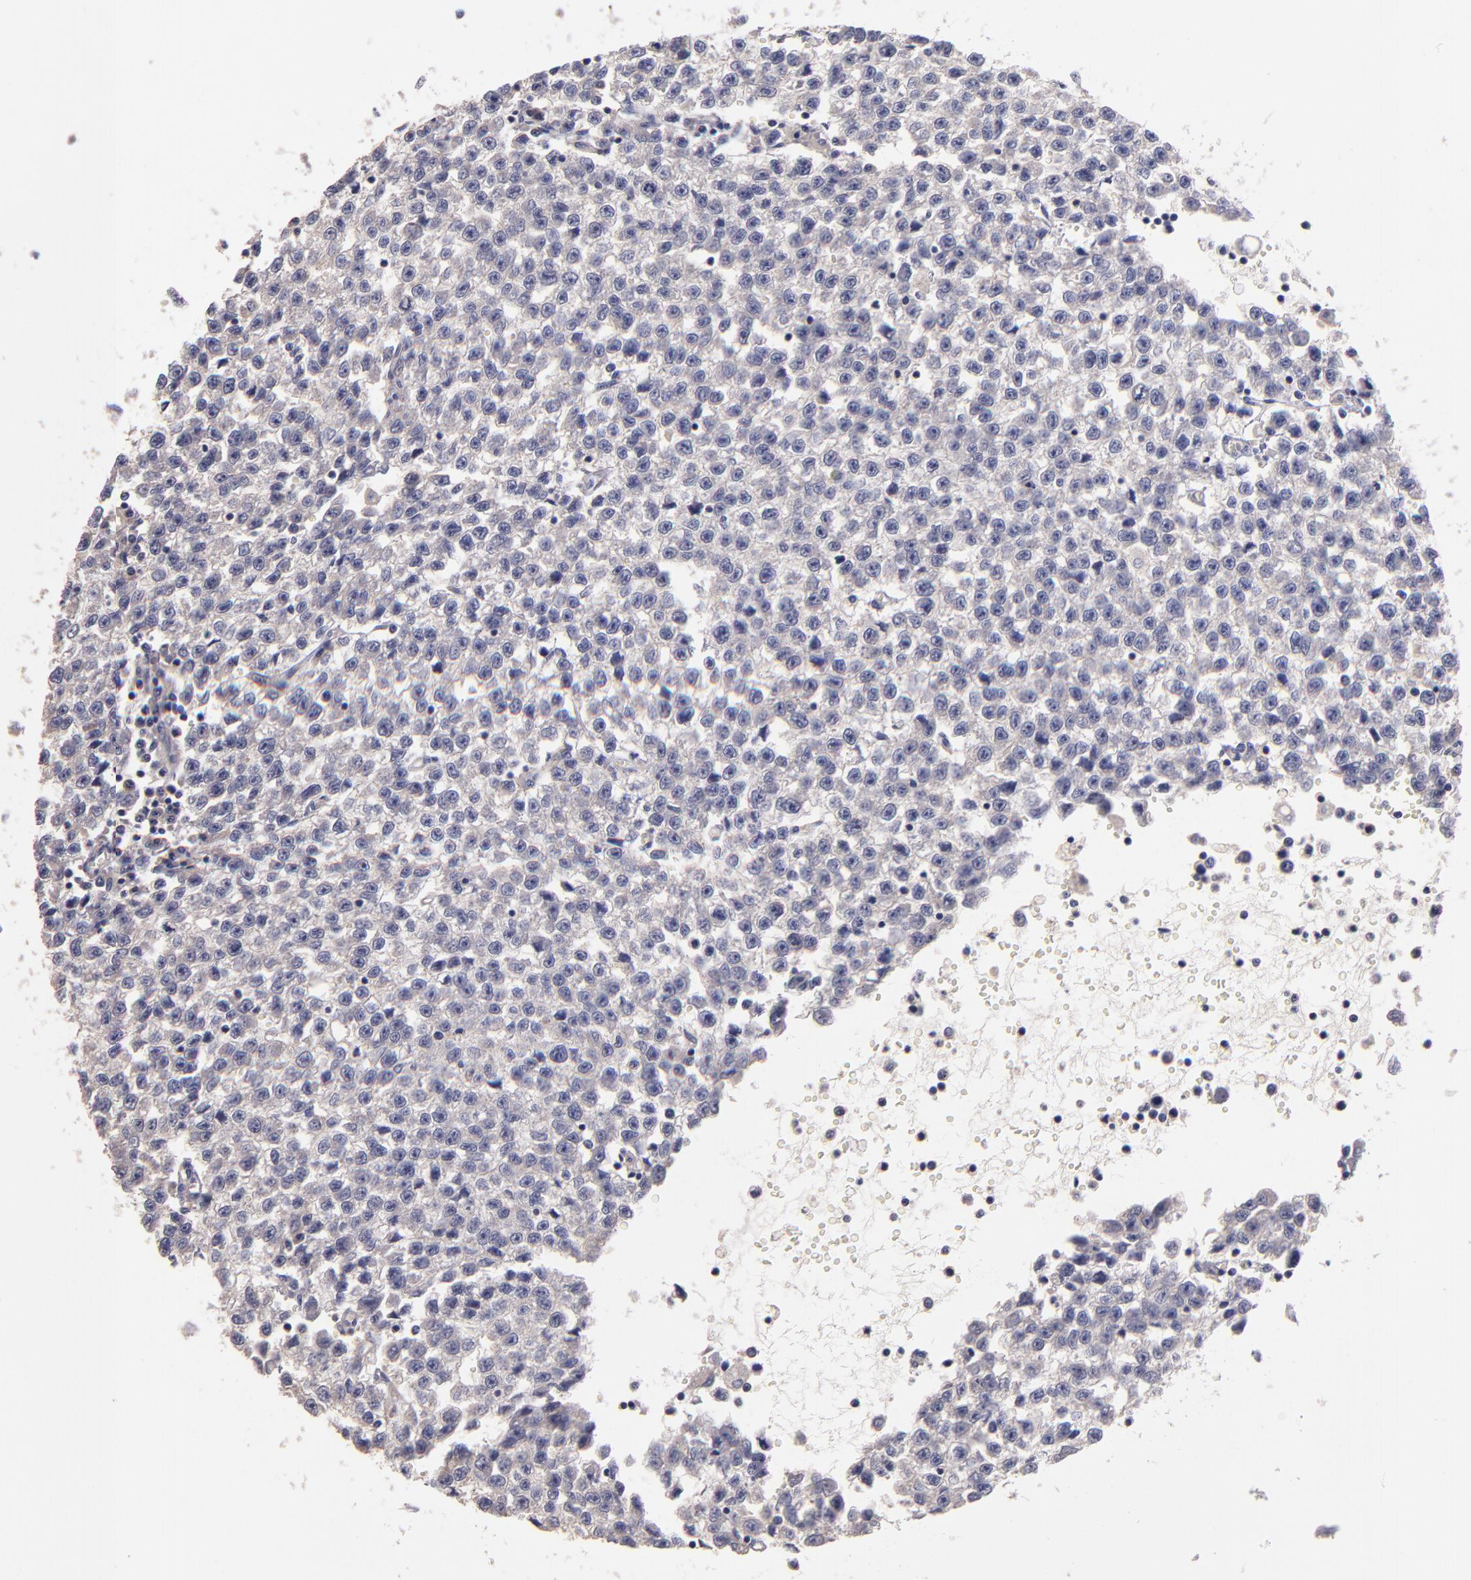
{"staining": {"intensity": "negative", "quantity": "none", "location": "none"}, "tissue": "testis cancer", "cell_type": "Tumor cells", "image_type": "cancer", "snomed": [{"axis": "morphology", "description": "Seminoma, NOS"}, {"axis": "topography", "description": "Testis"}], "caption": "Seminoma (testis) stained for a protein using immunohistochemistry (IHC) reveals no staining tumor cells.", "gene": "MAGEE1", "patient": {"sex": "male", "age": 35}}